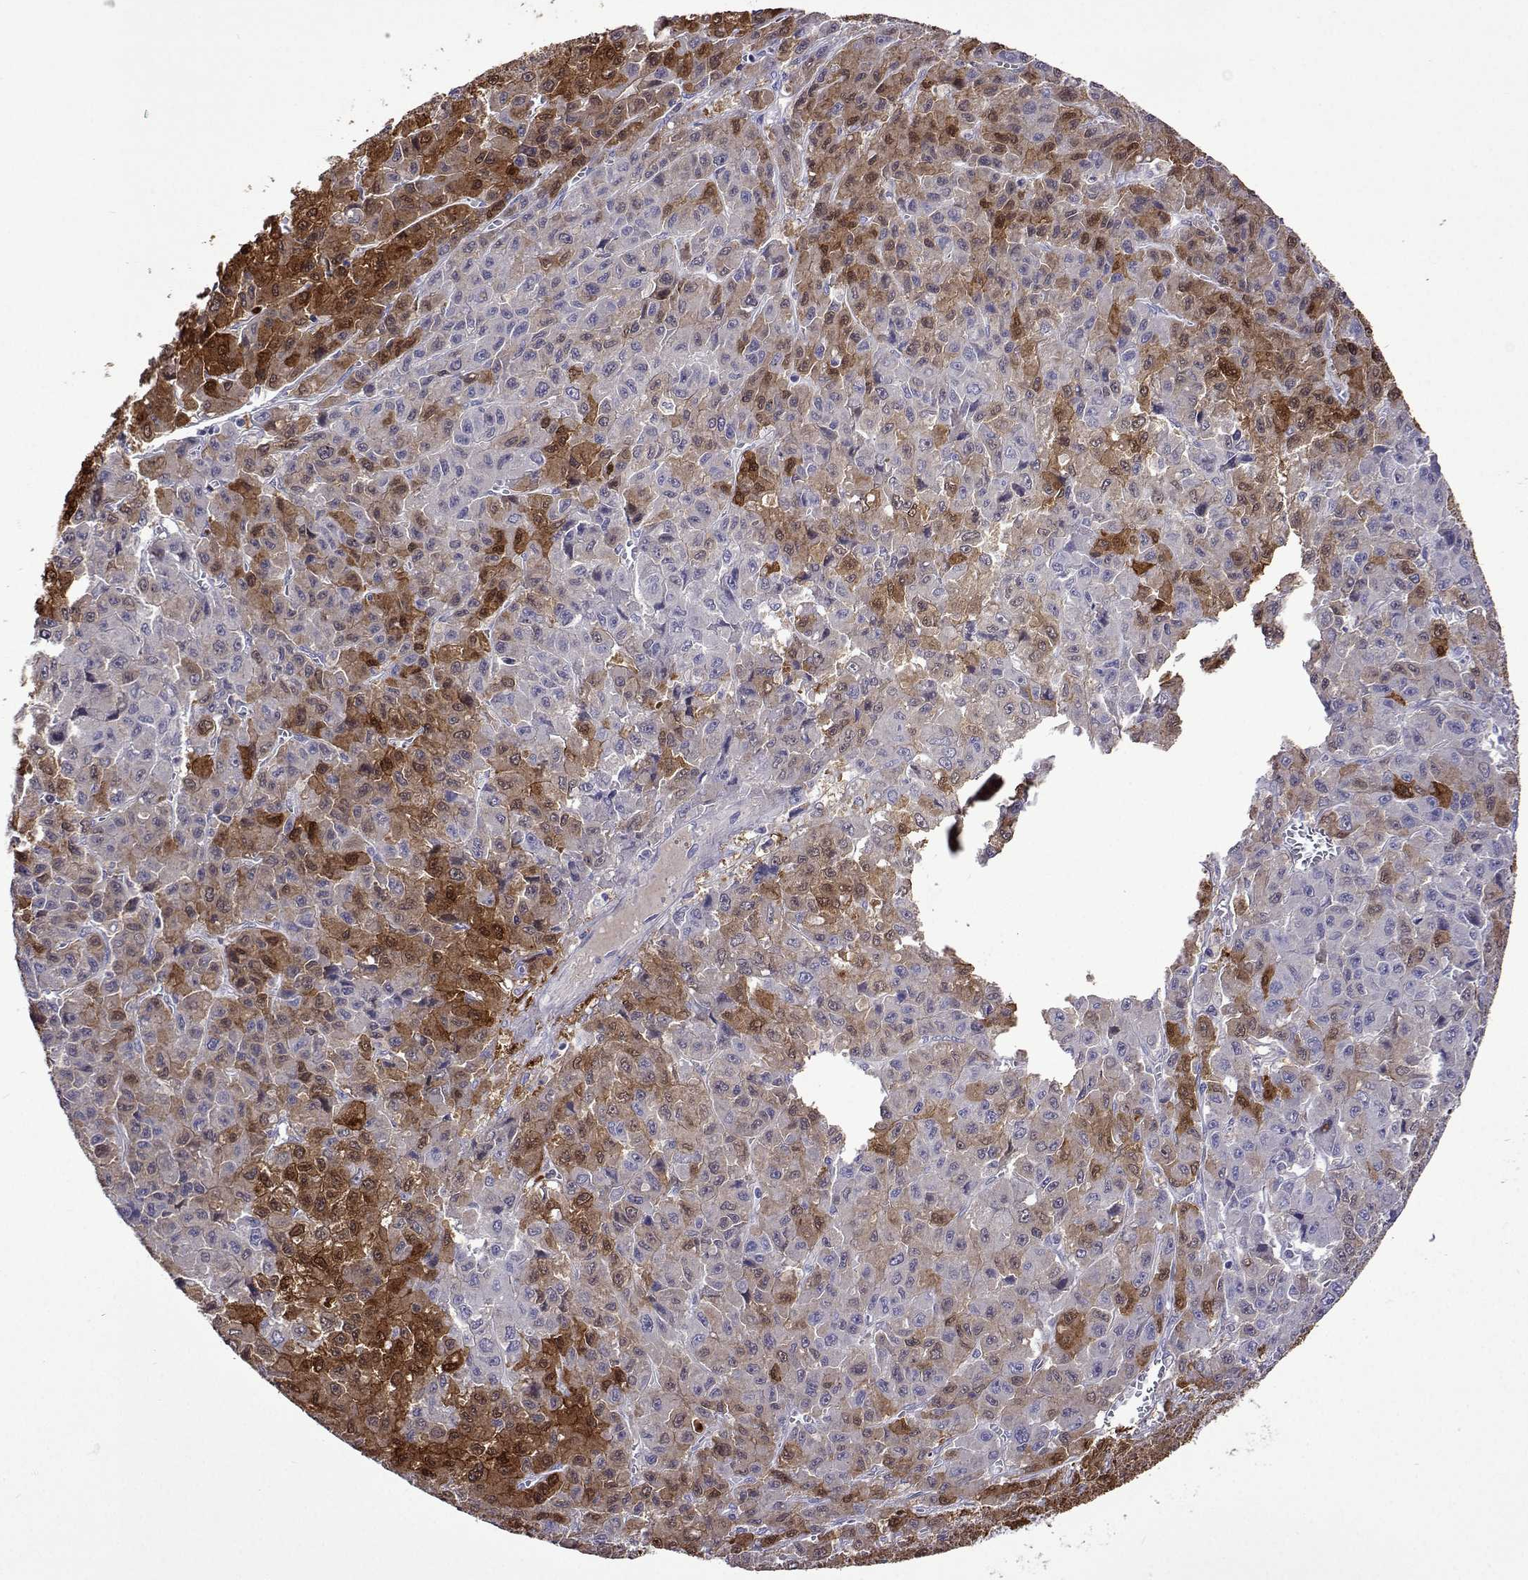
{"staining": {"intensity": "strong", "quantity": "25%-75%", "location": "cytoplasmic/membranous"}, "tissue": "liver cancer", "cell_type": "Tumor cells", "image_type": "cancer", "snomed": [{"axis": "morphology", "description": "Carcinoma, Hepatocellular, NOS"}, {"axis": "topography", "description": "Liver"}], "caption": "Immunohistochemistry image of liver cancer (hepatocellular carcinoma) stained for a protein (brown), which exhibits high levels of strong cytoplasmic/membranous staining in about 25%-75% of tumor cells.", "gene": "SULT2A1", "patient": {"sex": "male", "age": 70}}